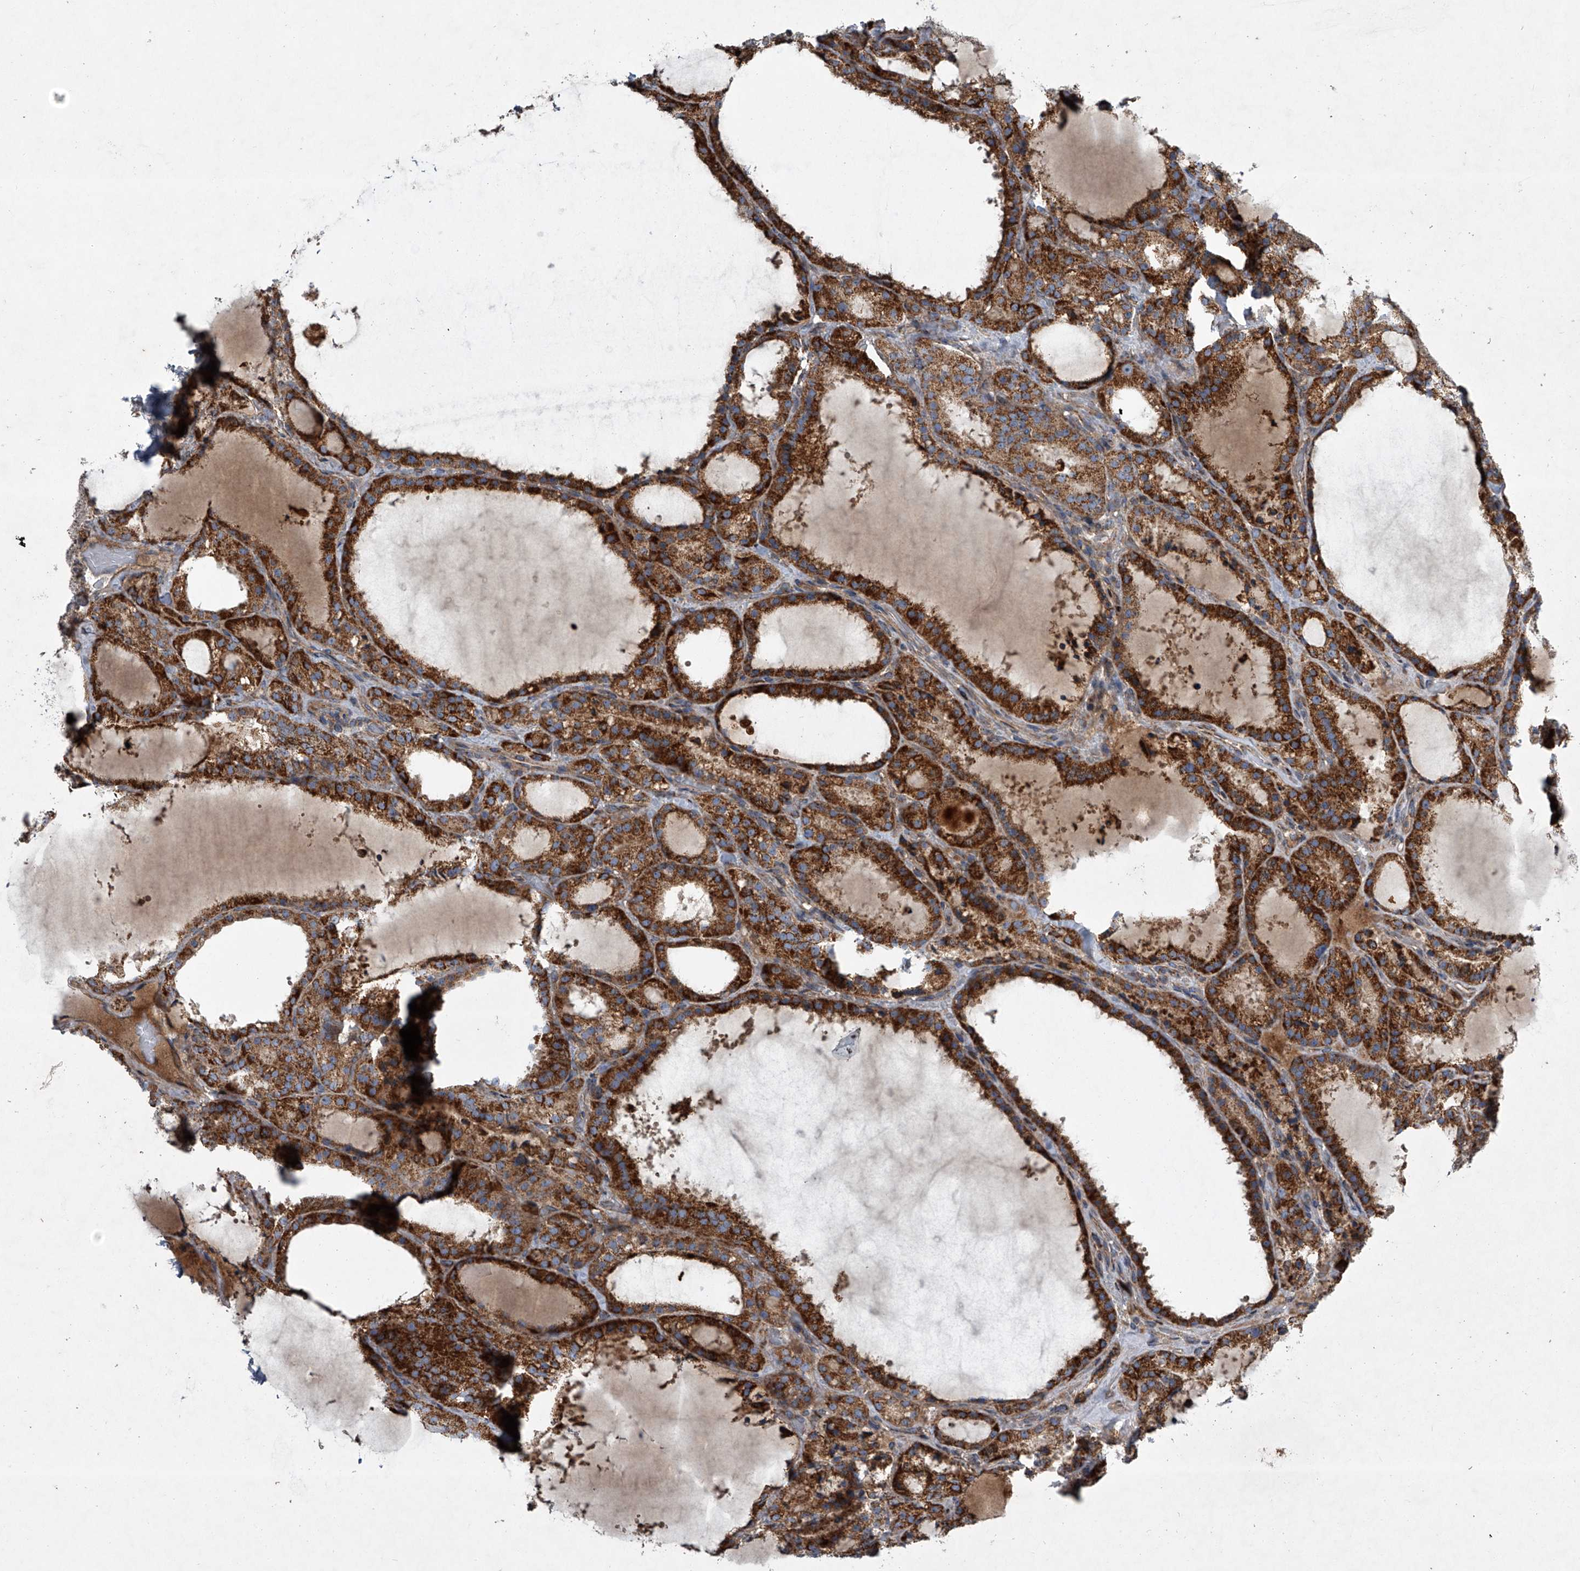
{"staining": {"intensity": "strong", "quantity": ">75%", "location": "cytoplasmic/membranous"}, "tissue": "thyroid cancer", "cell_type": "Tumor cells", "image_type": "cancer", "snomed": [{"axis": "morphology", "description": "Papillary adenocarcinoma, NOS"}, {"axis": "topography", "description": "Thyroid gland"}], "caption": "A high-resolution photomicrograph shows IHC staining of thyroid cancer, which shows strong cytoplasmic/membranous expression in approximately >75% of tumor cells.", "gene": "STRADA", "patient": {"sex": "male", "age": 77}}